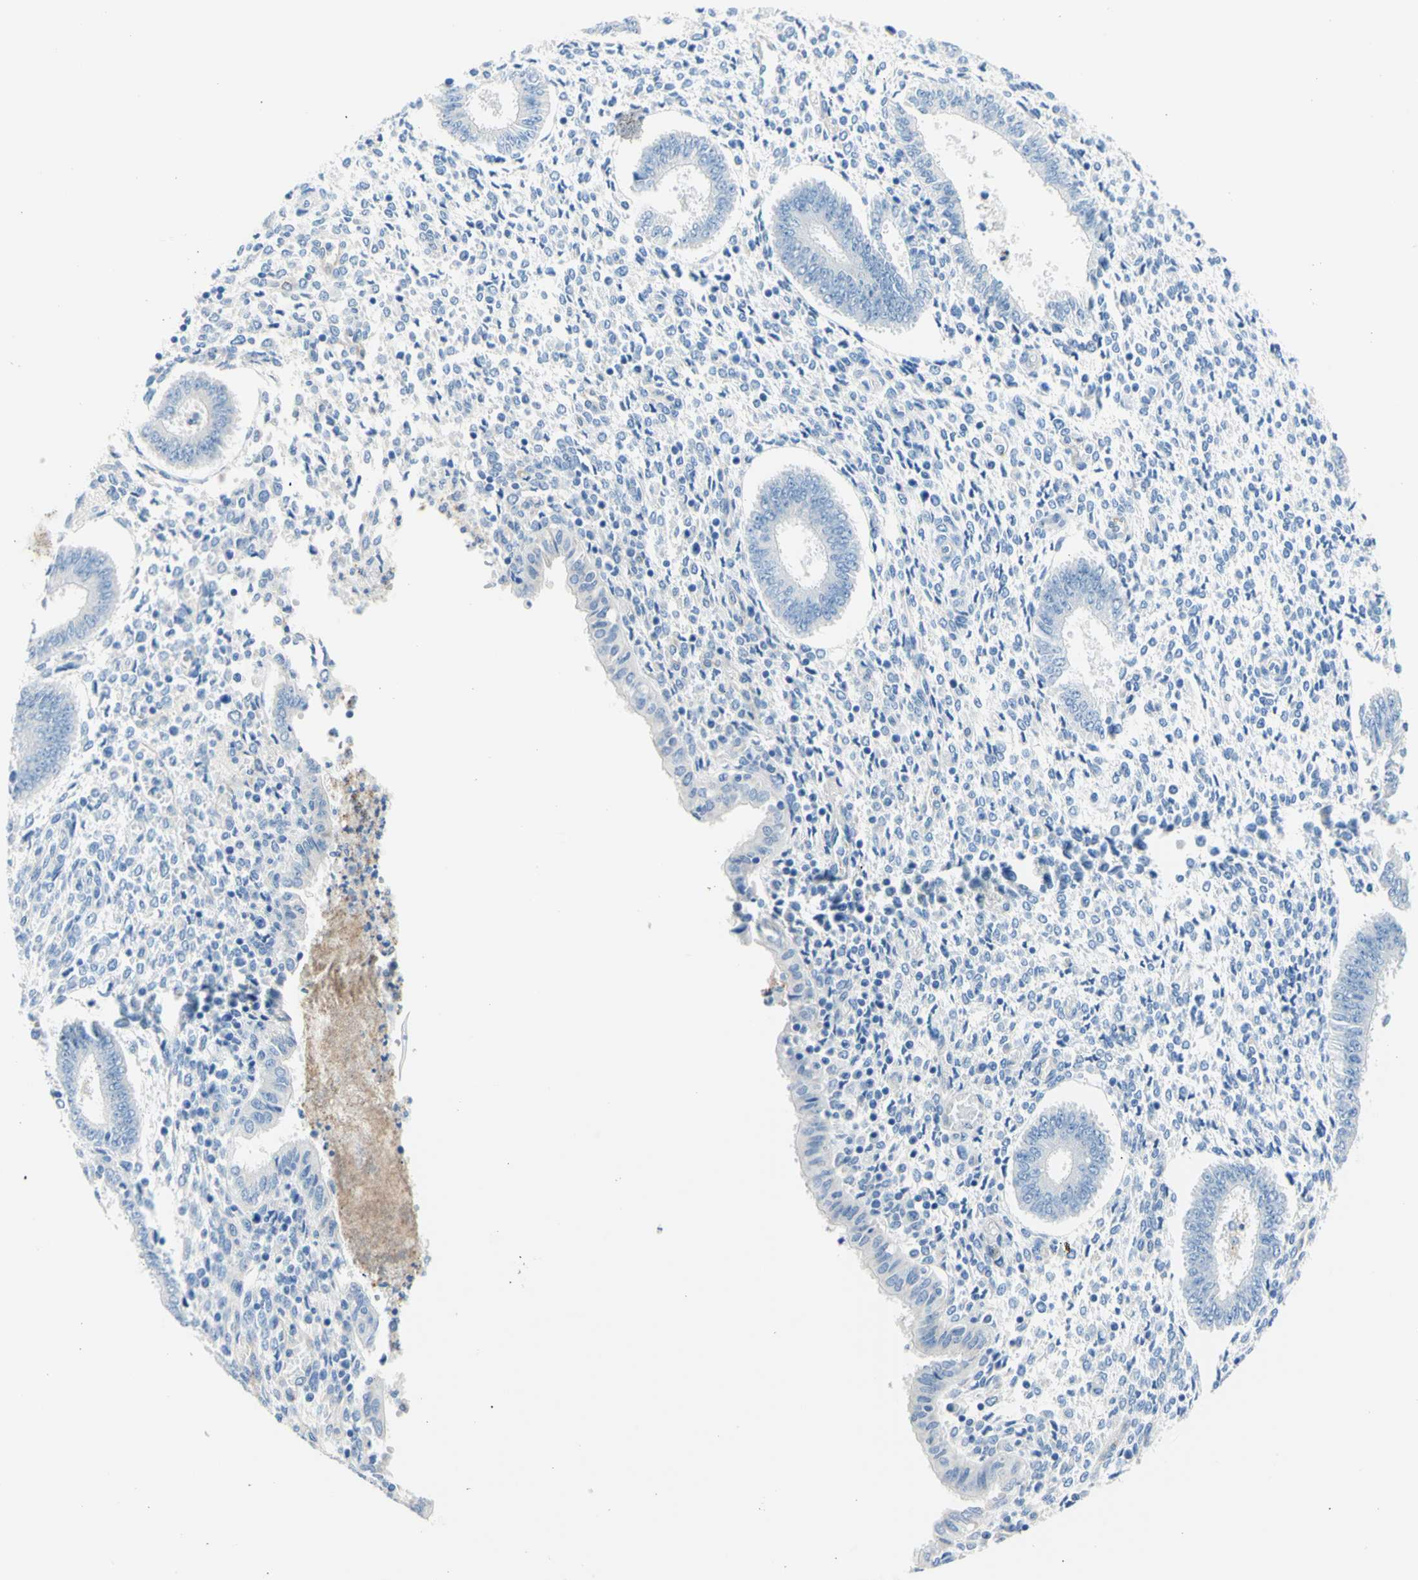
{"staining": {"intensity": "negative", "quantity": "none", "location": "none"}, "tissue": "endometrium", "cell_type": "Cells in endometrial stroma", "image_type": "normal", "snomed": [{"axis": "morphology", "description": "Normal tissue, NOS"}, {"axis": "topography", "description": "Endometrium"}], "caption": "High power microscopy histopathology image of an IHC photomicrograph of benign endometrium, revealing no significant staining in cells in endometrial stroma. (DAB (3,3'-diaminobenzidine) IHC with hematoxylin counter stain).", "gene": "HPCA", "patient": {"sex": "female", "age": 35}}